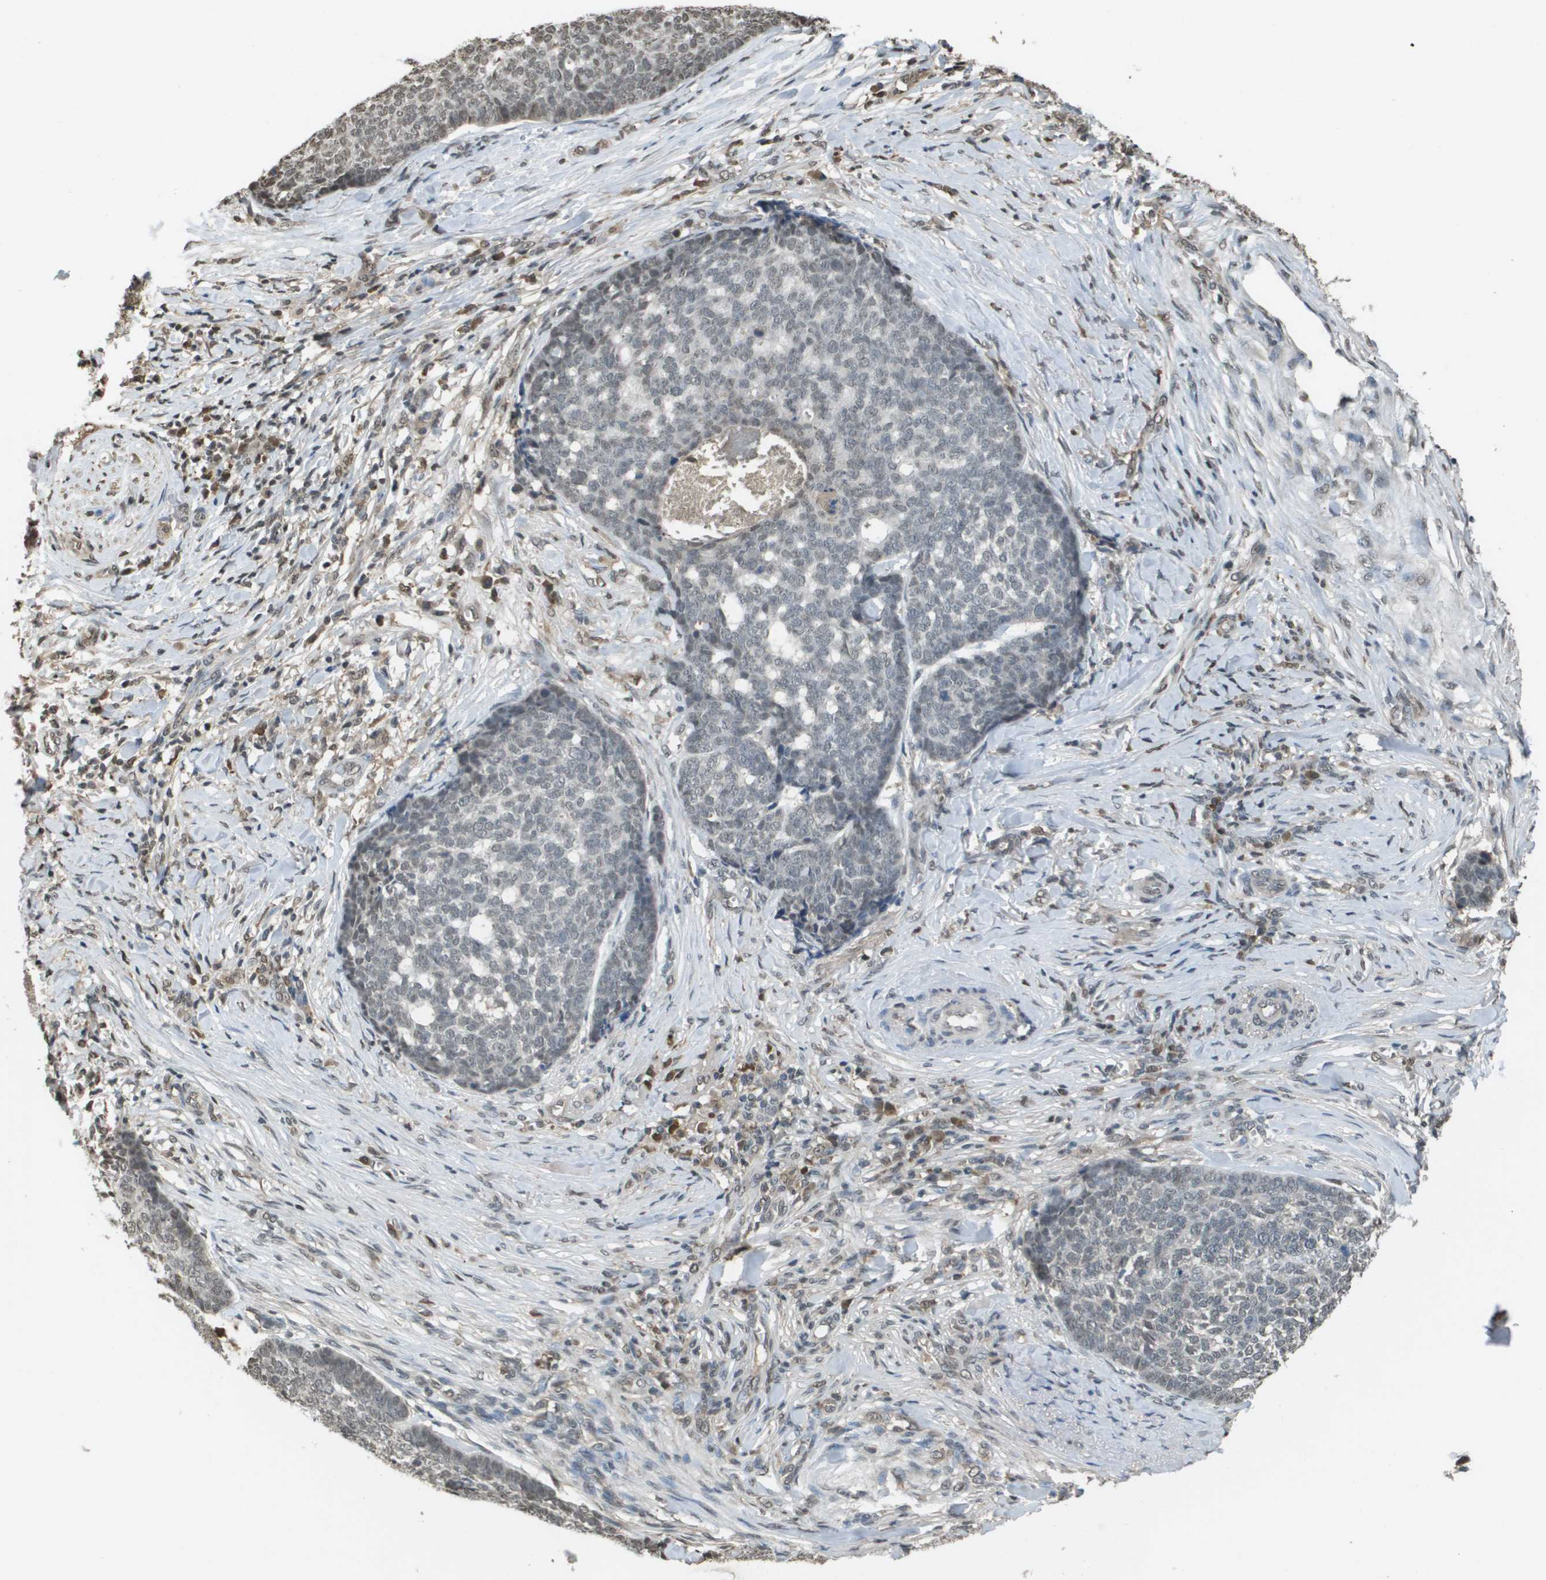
{"staining": {"intensity": "weak", "quantity": "<25%", "location": "nuclear"}, "tissue": "skin cancer", "cell_type": "Tumor cells", "image_type": "cancer", "snomed": [{"axis": "morphology", "description": "Basal cell carcinoma"}, {"axis": "topography", "description": "Skin"}], "caption": "This is an immunohistochemistry (IHC) photomicrograph of skin cancer (basal cell carcinoma). There is no staining in tumor cells.", "gene": "NDRG2", "patient": {"sex": "male", "age": 84}}